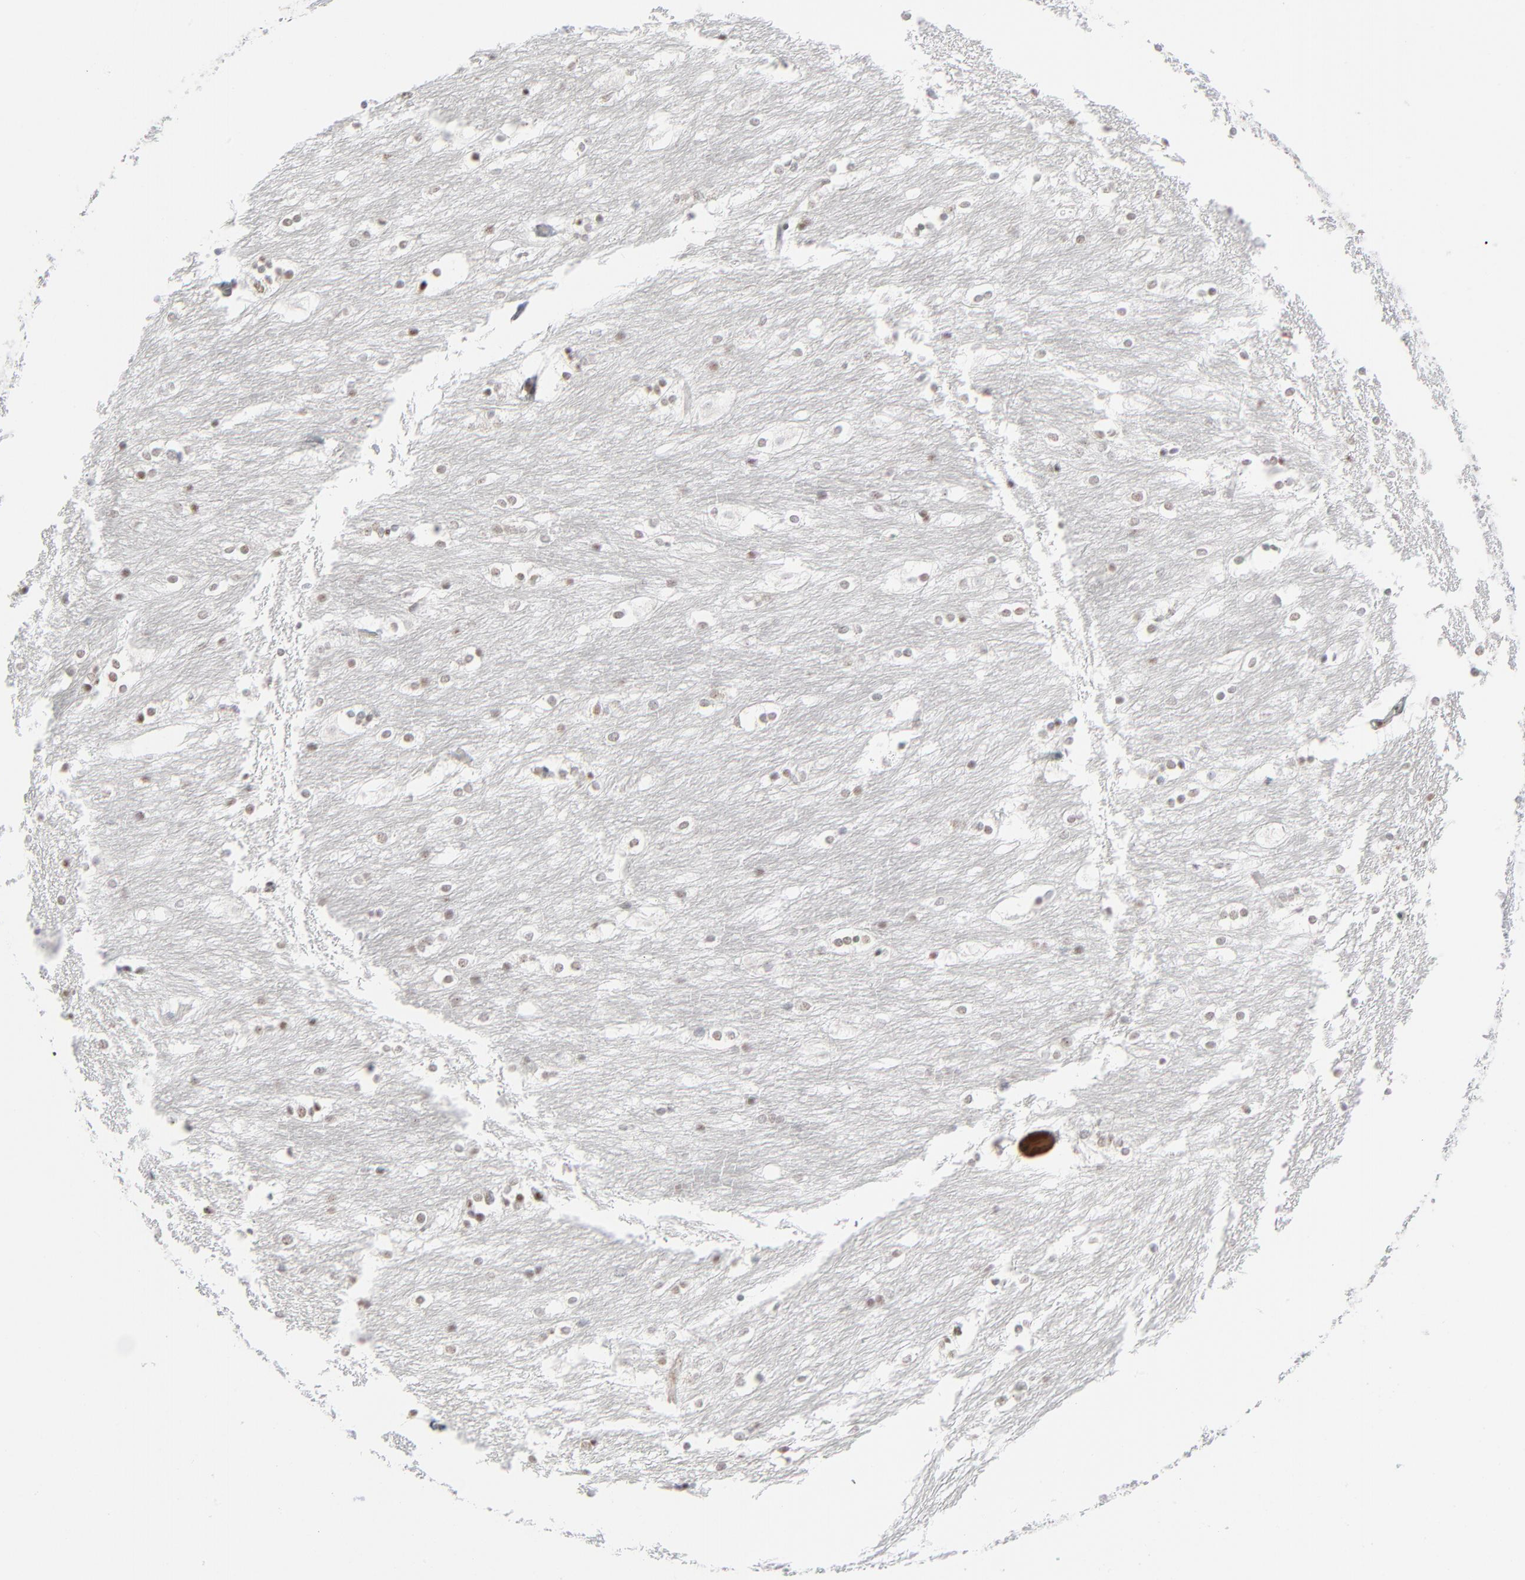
{"staining": {"intensity": "weak", "quantity": "<25%", "location": "nuclear"}, "tissue": "caudate", "cell_type": "Glial cells", "image_type": "normal", "snomed": [{"axis": "morphology", "description": "Normal tissue, NOS"}, {"axis": "topography", "description": "Lateral ventricle wall"}], "caption": "There is no significant positivity in glial cells of caudate. (DAB IHC, high magnification).", "gene": "MPHOSPH6", "patient": {"sex": "female", "age": 19}}